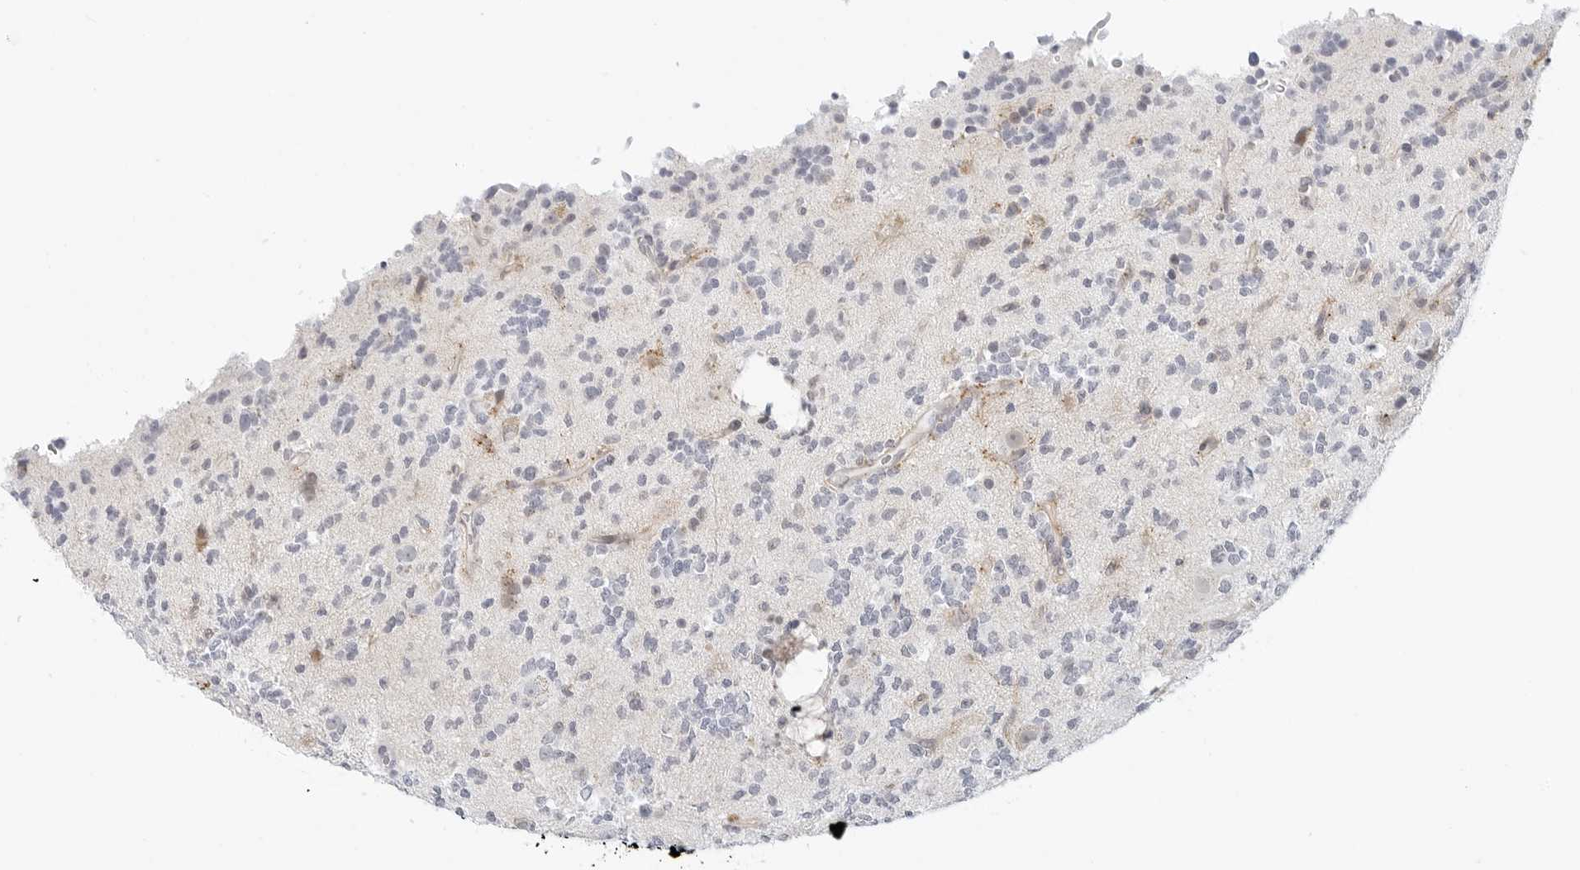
{"staining": {"intensity": "negative", "quantity": "none", "location": "none"}, "tissue": "glioma", "cell_type": "Tumor cells", "image_type": "cancer", "snomed": [{"axis": "morphology", "description": "Glioma, malignant, High grade"}, {"axis": "topography", "description": "Brain"}], "caption": "Tumor cells are negative for protein expression in human glioma.", "gene": "TSEN2", "patient": {"sex": "female", "age": 62}}